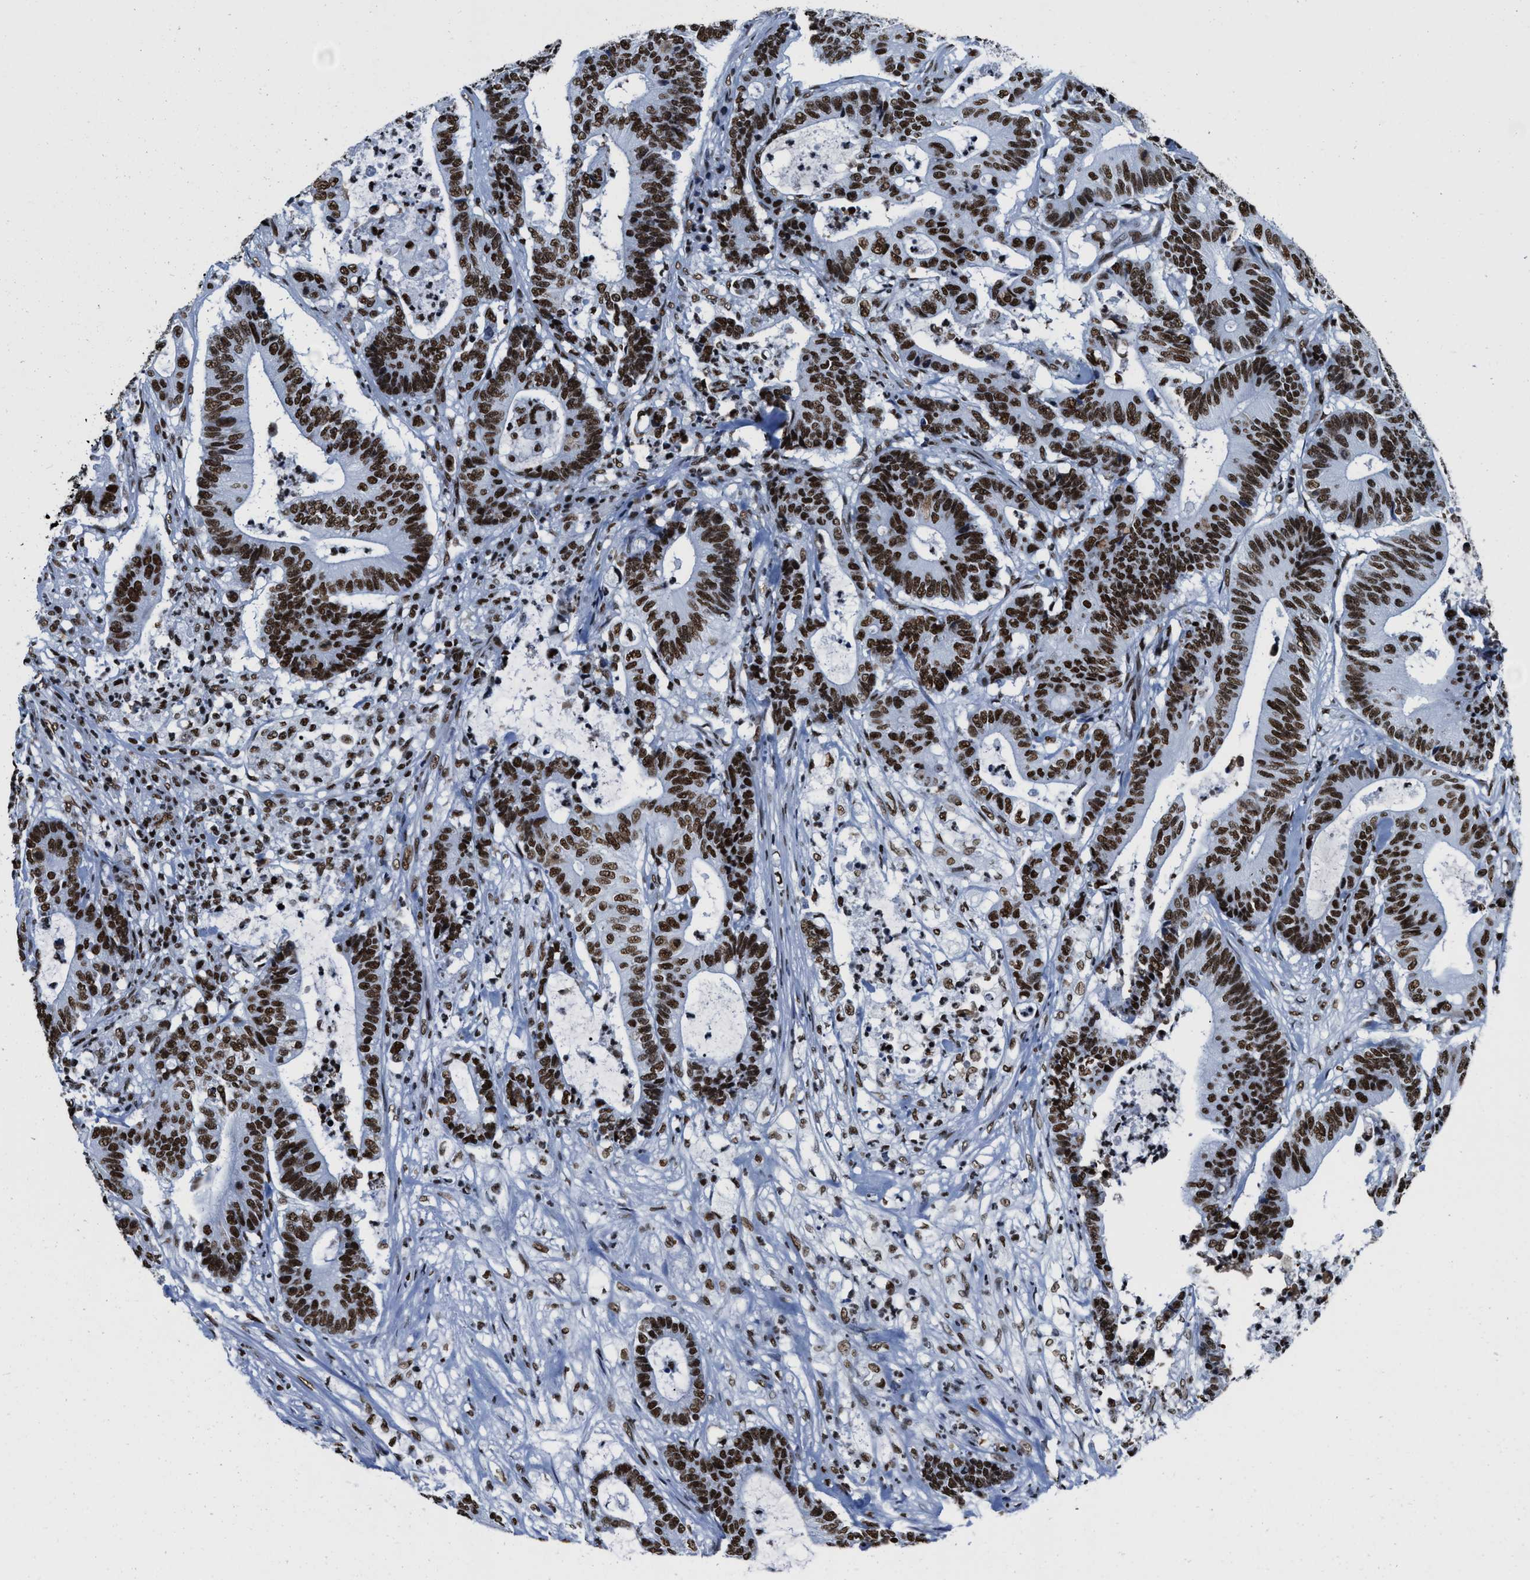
{"staining": {"intensity": "strong", "quantity": ">75%", "location": "nuclear"}, "tissue": "colorectal cancer", "cell_type": "Tumor cells", "image_type": "cancer", "snomed": [{"axis": "morphology", "description": "Adenocarcinoma, NOS"}, {"axis": "topography", "description": "Colon"}], "caption": "Human colorectal cancer (adenocarcinoma) stained with a brown dye displays strong nuclear positive expression in about >75% of tumor cells.", "gene": "SMARCC2", "patient": {"sex": "female", "age": 84}}